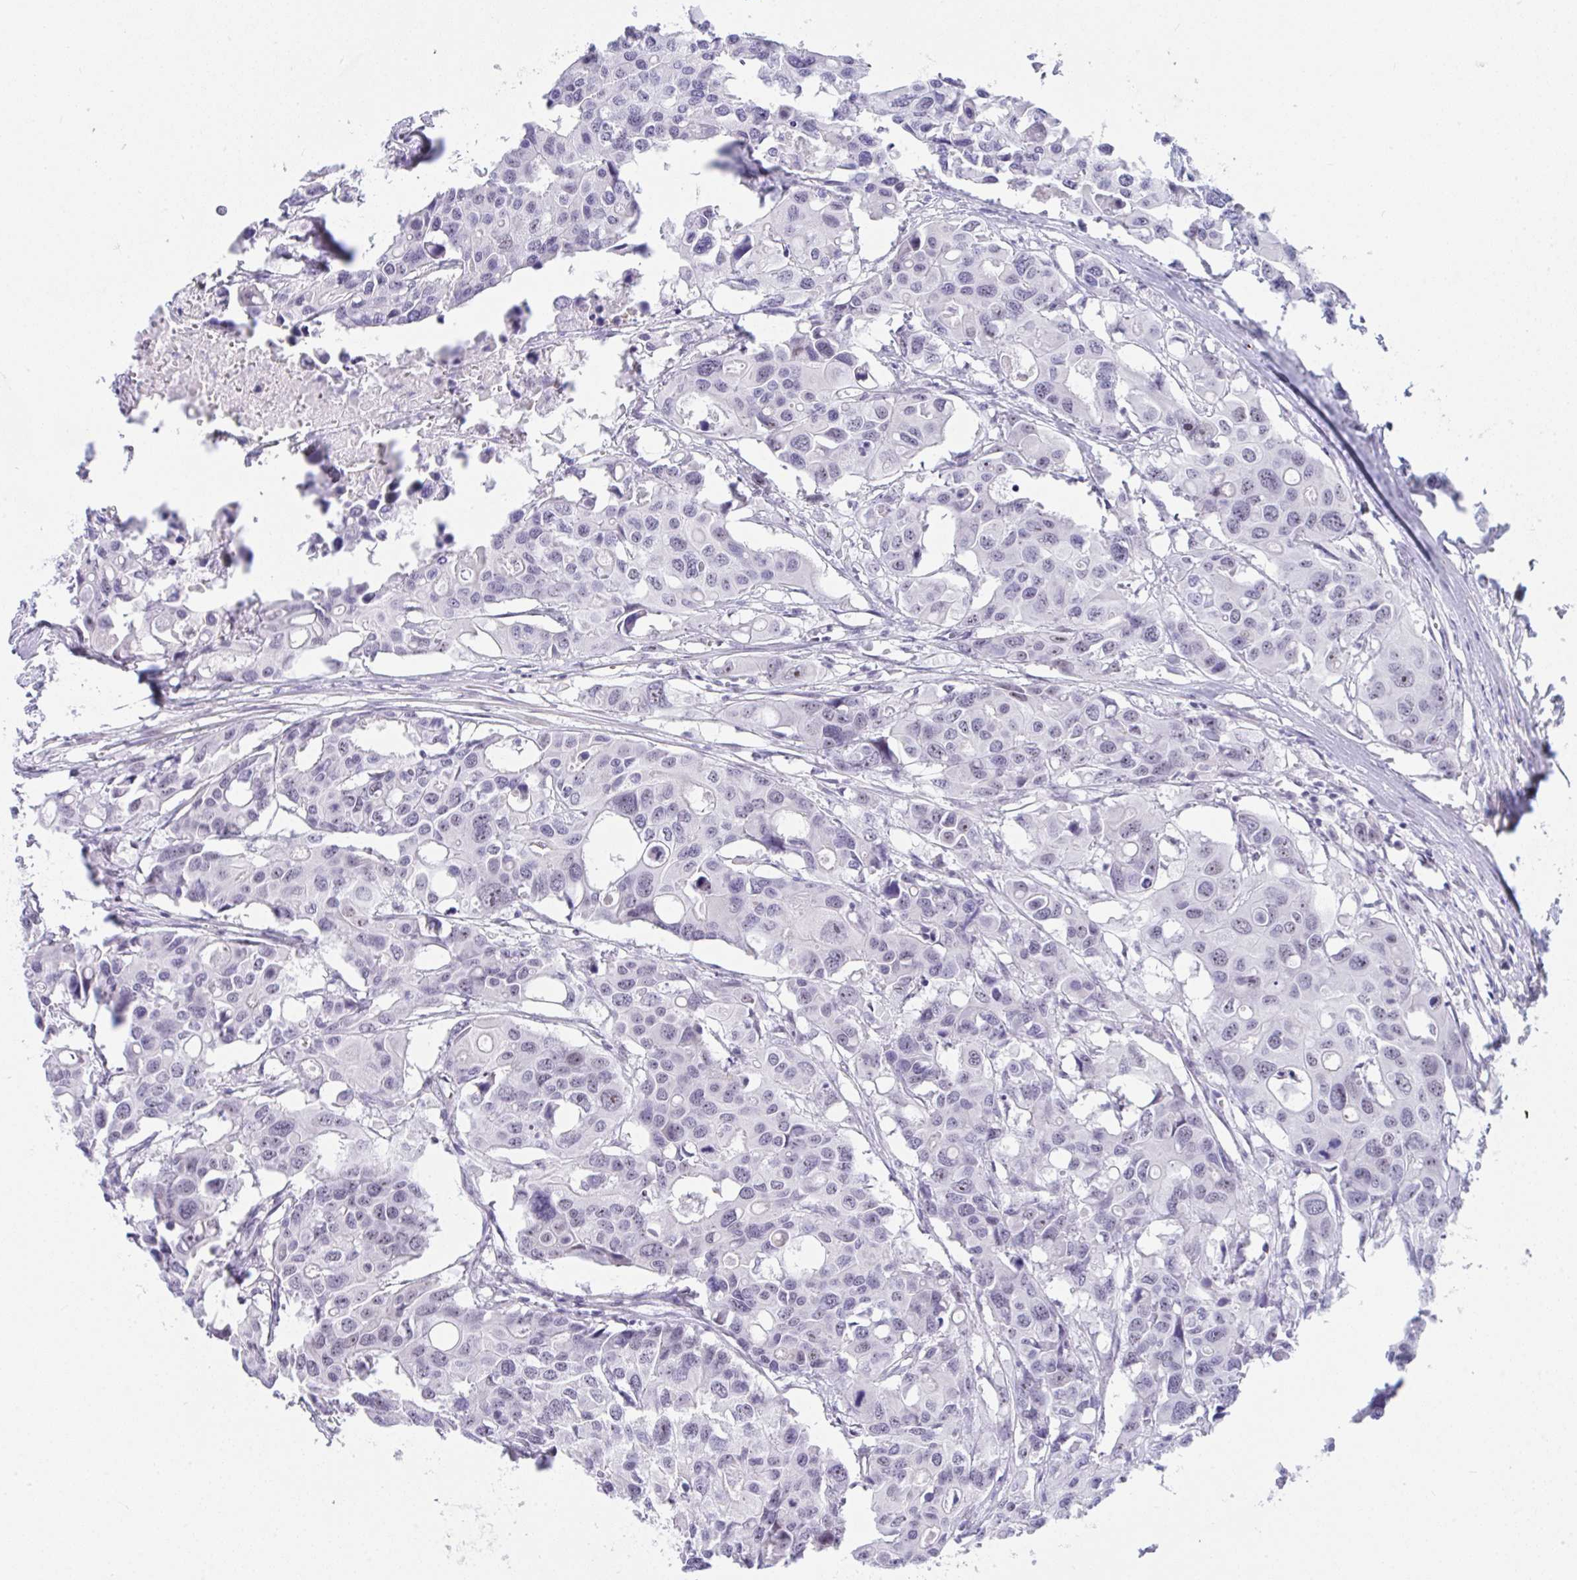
{"staining": {"intensity": "negative", "quantity": "none", "location": "none"}, "tissue": "colorectal cancer", "cell_type": "Tumor cells", "image_type": "cancer", "snomed": [{"axis": "morphology", "description": "Adenocarcinoma, NOS"}, {"axis": "topography", "description": "Colon"}], "caption": "IHC histopathology image of human colorectal cancer (adenocarcinoma) stained for a protein (brown), which shows no positivity in tumor cells.", "gene": "CDK13", "patient": {"sex": "male", "age": 77}}